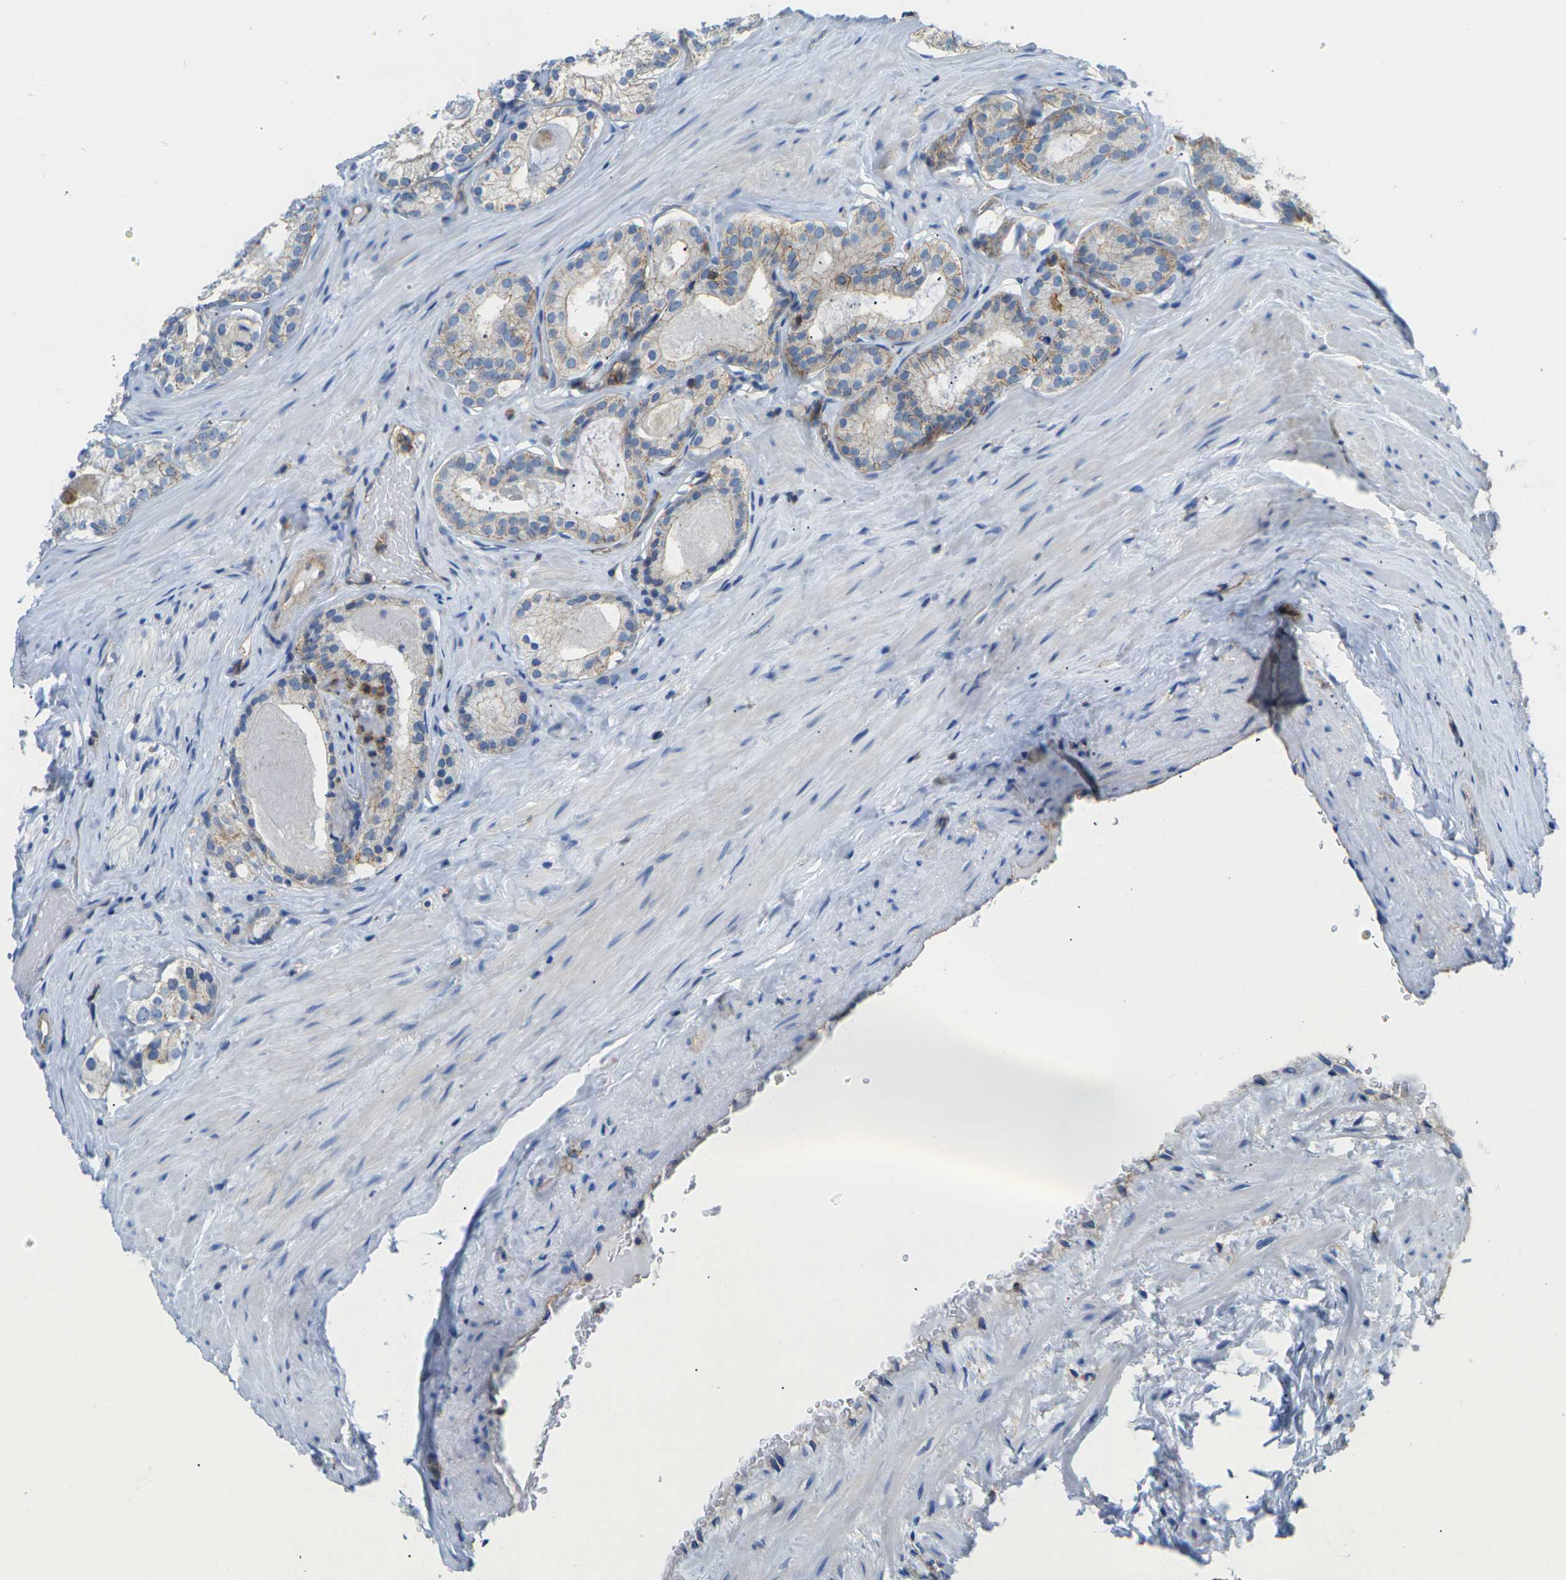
{"staining": {"intensity": "weak", "quantity": "<25%", "location": "cytoplasmic/membranous"}, "tissue": "prostate cancer", "cell_type": "Tumor cells", "image_type": "cancer", "snomed": [{"axis": "morphology", "description": "Adenocarcinoma, Low grade"}, {"axis": "topography", "description": "Prostate"}], "caption": "Tumor cells show no significant staining in prostate cancer. The staining is performed using DAB (3,3'-diaminobenzidine) brown chromogen with nuclei counter-stained in using hematoxylin.", "gene": "IQGAP1", "patient": {"sex": "male", "age": 59}}